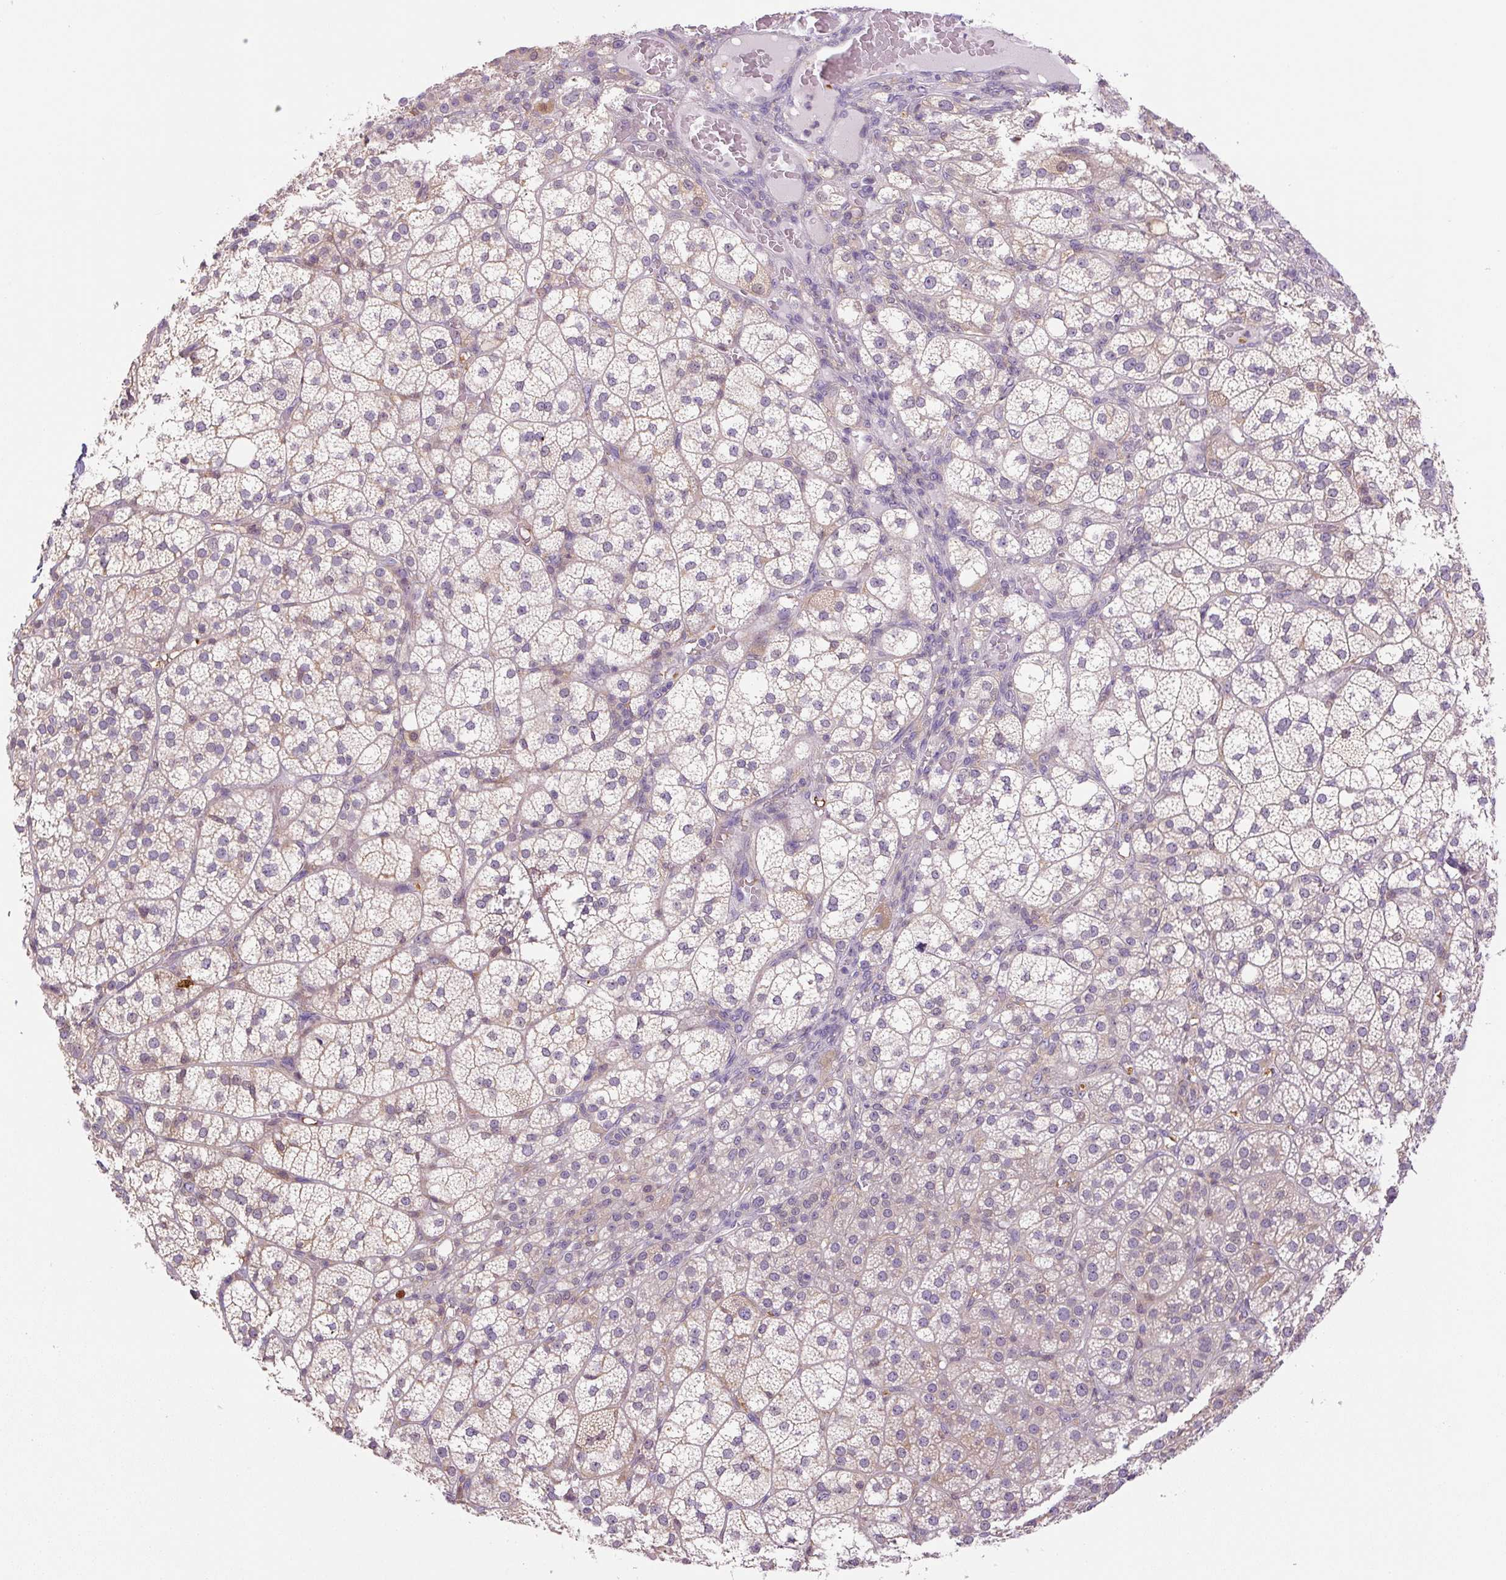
{"staining": {"intensity": "moderate", "quantity": "<25%", "location": "cytoplasmic/membranous"}, "tissue": "adrenal gland", "cell_type": "Glandular cells", "image_type": "normal", "snomed": [{"axis": "morphology", "description": "Normal tissue, NOS"}, {"axis": "topography", "description": "Adrenal gland"}], "caption": "Adrenal gland stained with DAB (3,3'-diaminobenzidine) immunohistochemistry (IHC) exhibits low levels of moderate cytoplasmic/membranous staining in approximately <25% of glandular cells. (Stains: DAB in brown, nuclei in blue, Microscopy: brightfield microscopy at high magnification).", "gene": "SPSB2", "patient": {"sex": "female", "age": 60}}